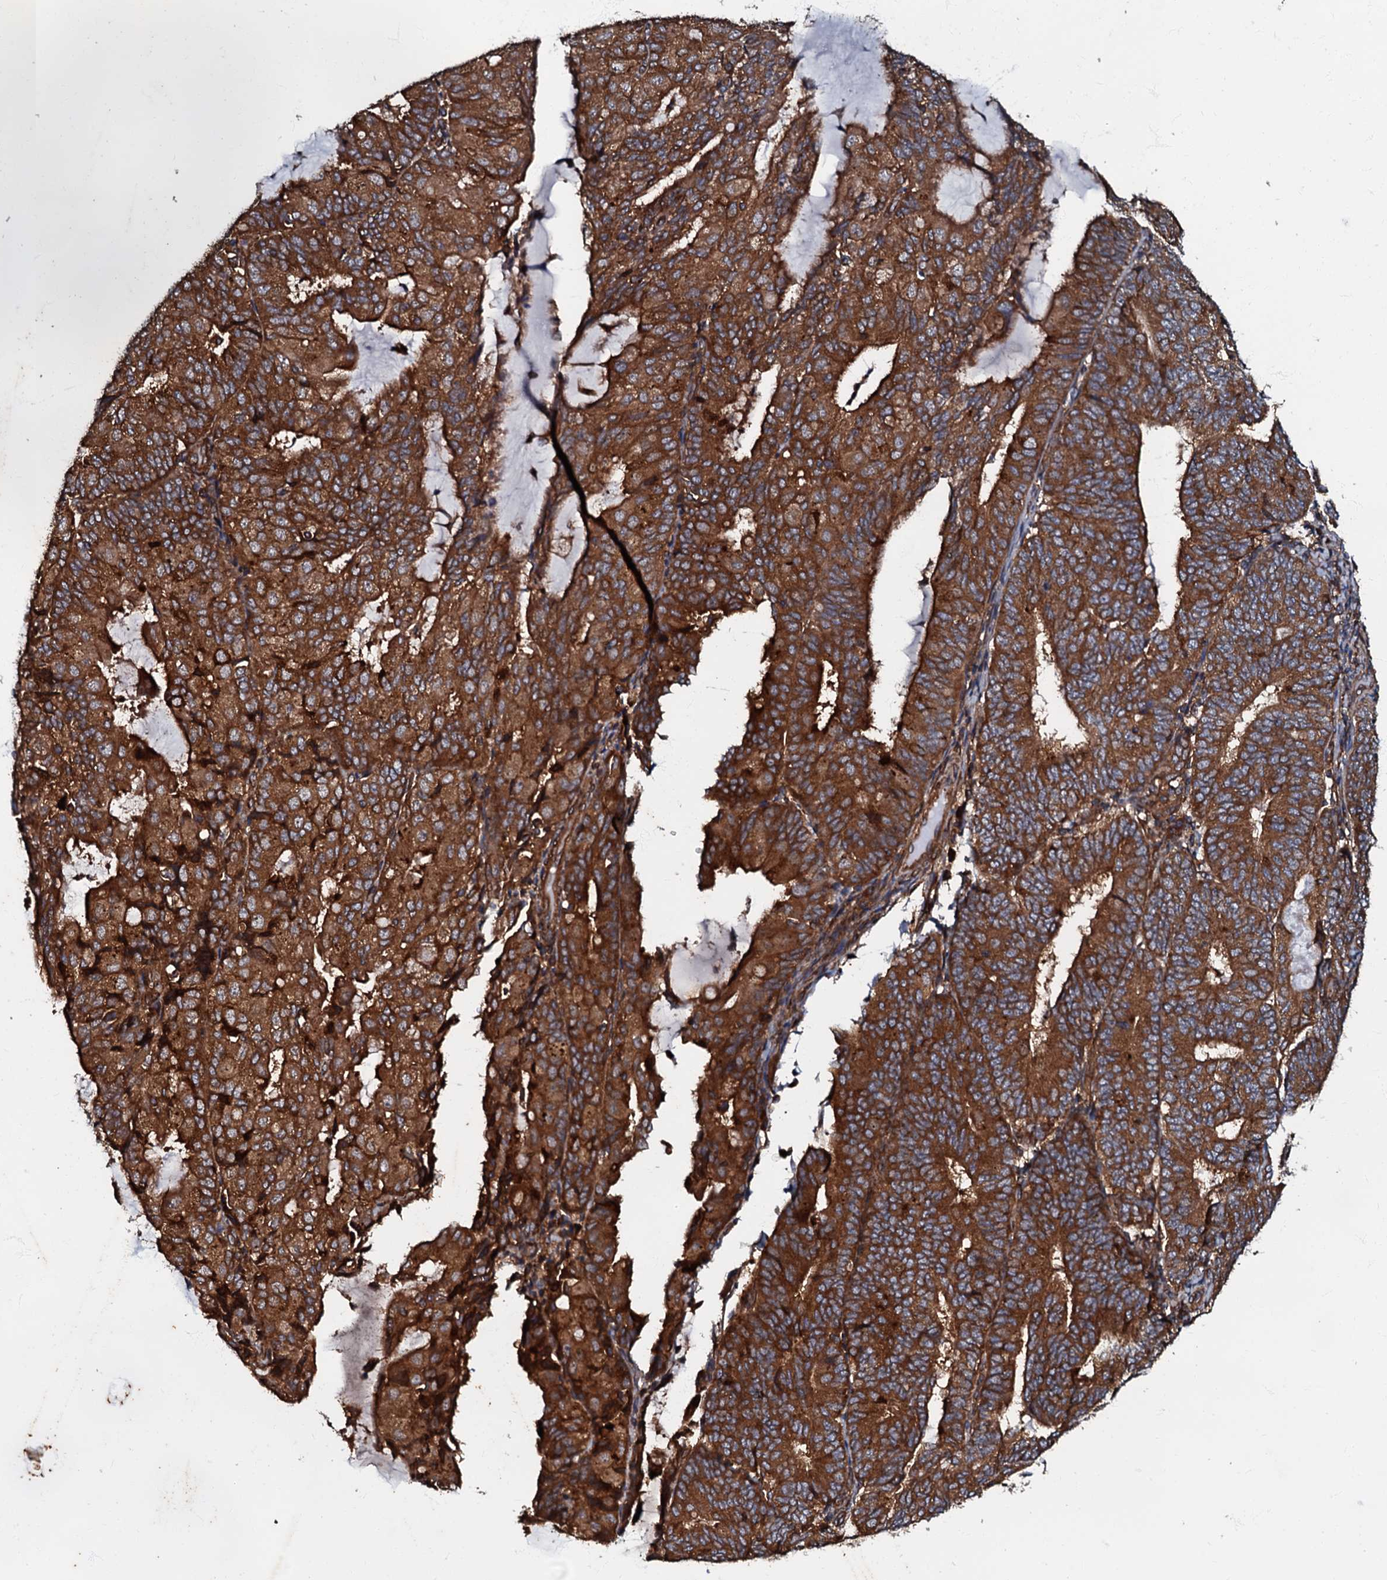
{"staining": {"intensity": "strong", "quantity": ">75%", "location": "cytoplasmic/membranous"}, "tissue": "endometrial cancer", "cell_type": "Tumor cells", "image_type": "cancer", "snomed": [{"axis": "morphology", "description": "Adenocarcinoma, NOS"}, {"axis": "topography", "description": "Endometrium"}], "caption": "This is a photomicrograph of immunohistochemistry staining of adenocarcinoma (endometrial), which shows strong expression in the cytoplasmic/membranous of tumor cells.", "gene": "BLOC1S6", "patient": {"sex": "female", "age": 81}}